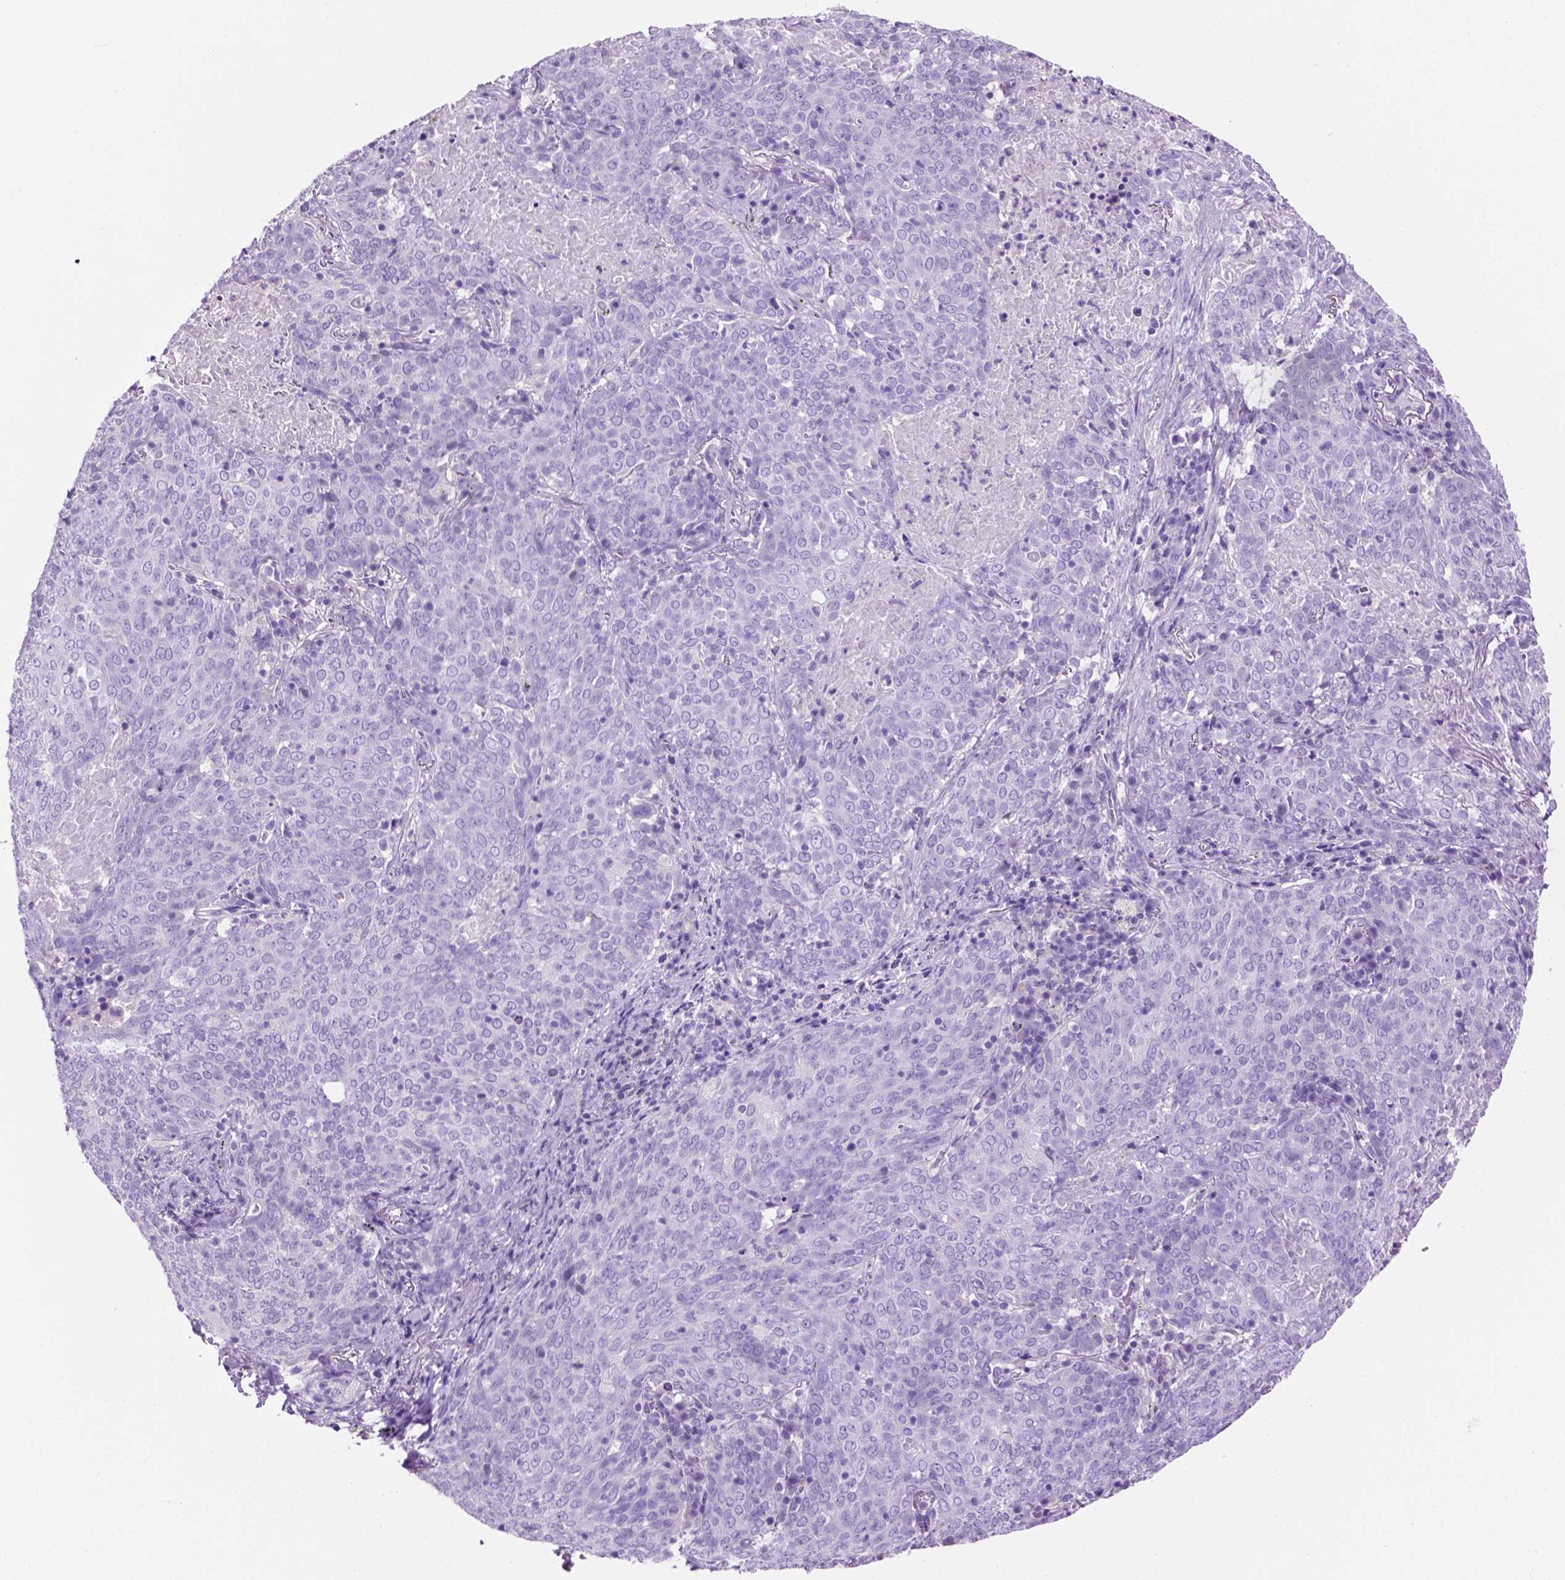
{"staining": {"intensity": "negative", "quantity": "none", "location": "none"}, "tissue": "lung cancer", "cell_type": "Tumor cells", "image_type": "cancer", "snomed": [{"axis": "morphology", "description": "Squamous cell carcinoma, NOS"}, {"axis": "topography", "description": "Lung"}], "caption": "The immunohistochemistry (IHC) micrograph has no significant expression in tumor cells of lung cancer (squamous cell carcinoma) tissue. (Immunohistochemistry, brightfield microscopy, high magnification).", "gene": "IGFN1", "patient": {"sex": "male", "age": 82}}